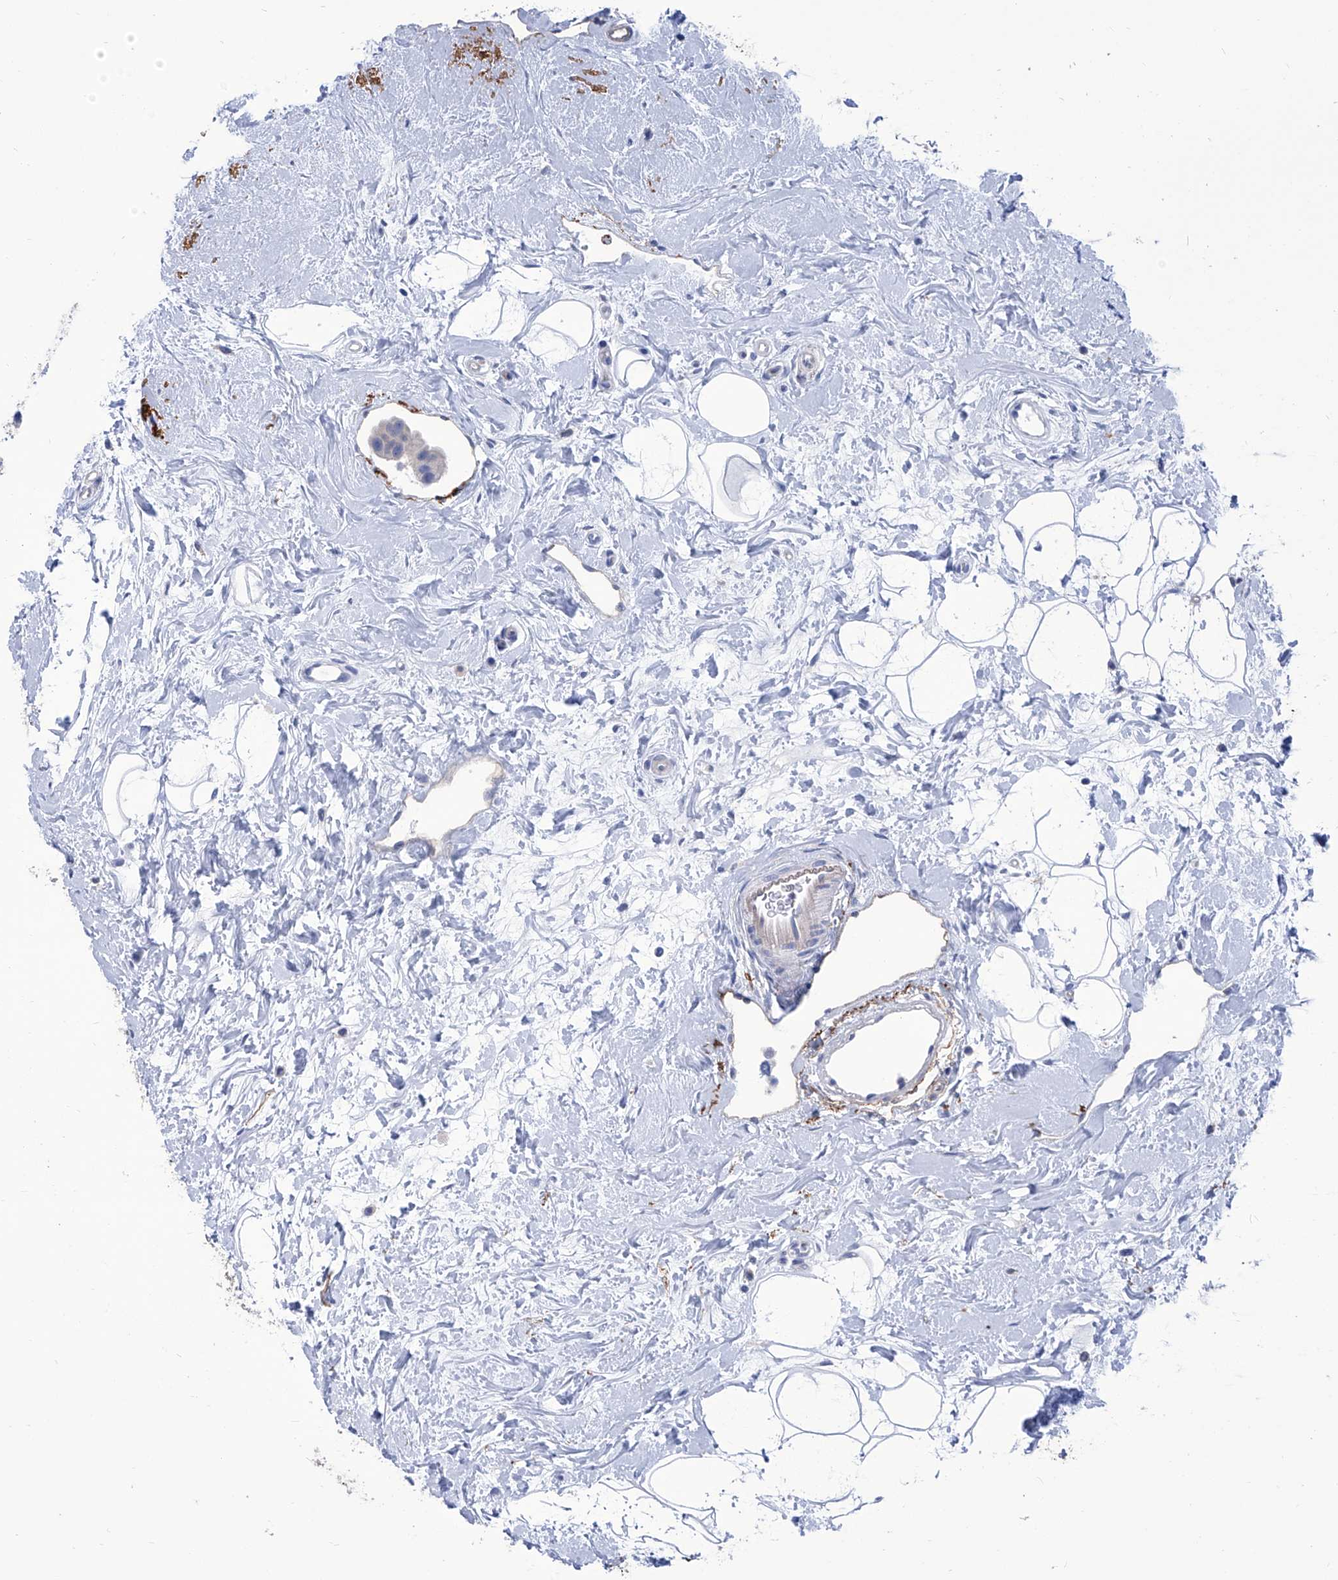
{"staining": {"intensity": "negative", "quantity": "none", "location": "none"}, "tissue": "breast cancer", "cell_type": "Tumor cells", "image_type": "cancer", "snomed": [{"axis": "morphology", "description": "Normal tissue, NOS"}, {"axis": "morphology", "description": "Duct carcinoma"}, {"axis": "topography", "description": "Breast"}], "caption": "Histopathology image shows no significant protein staining in tumor cells of breast intraductal carcinoma.", "gene": "SMS", "patient": {"sex": "female", "age": 39}}